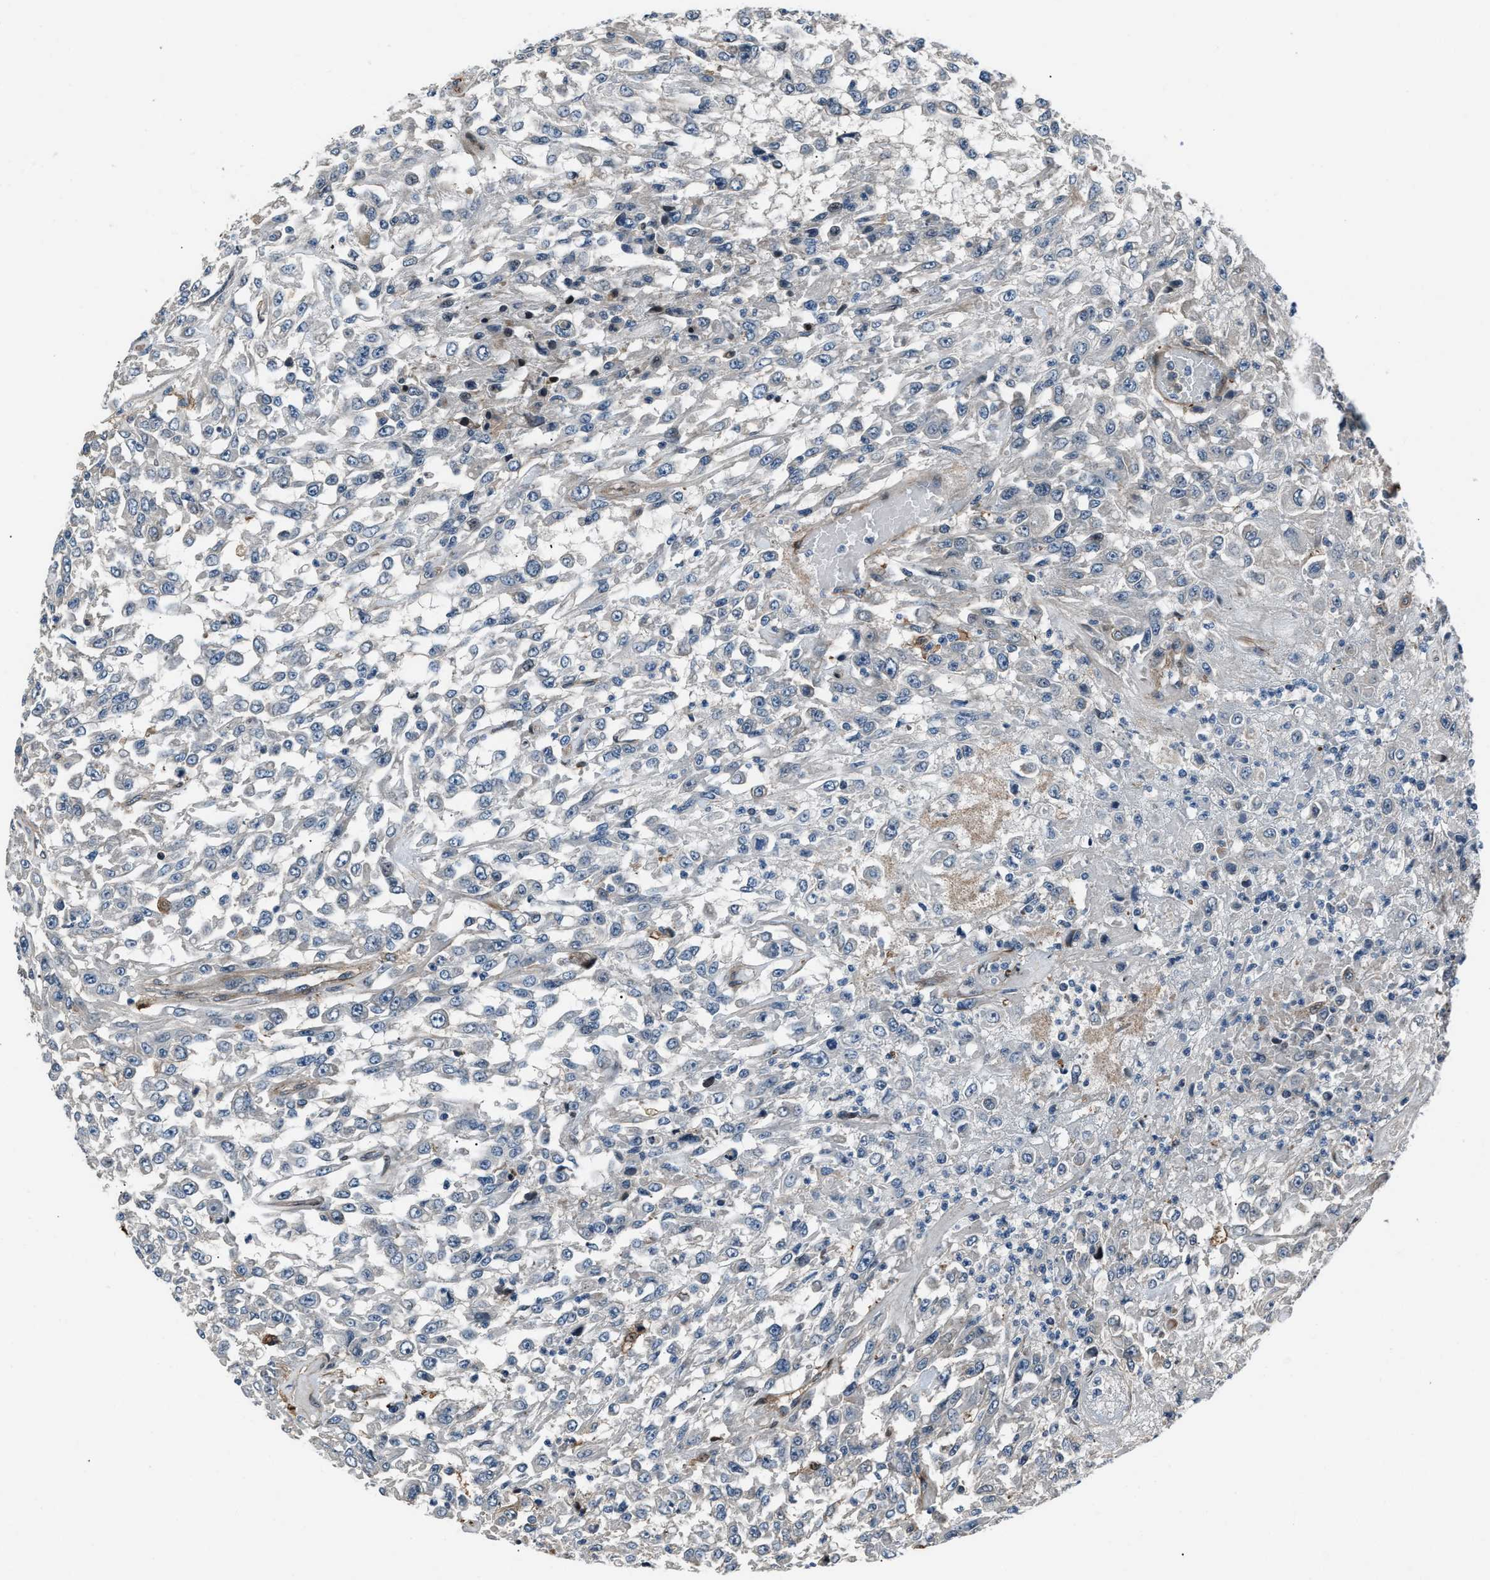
{"staining": {"intensity": "negative", "quantity": "none", "location": "none"}, "tissue": "urothelial cancer", "cell_type": "Tumor cells", "image_type": "cancer", "snomed": [{"axis": "morphology", "description": "Urothelial carcinoma, High grade"}, {"axis": "topography", "description": "Urinary bladder"}], "caption": "Human urothelial carcinoma (high-grade) stained for a protein using immunohistochemistry (IHC) shows no staining in tumor cells.", "gene": "DYNC2I1", "patient": {"sex": "male", "age": 46}}